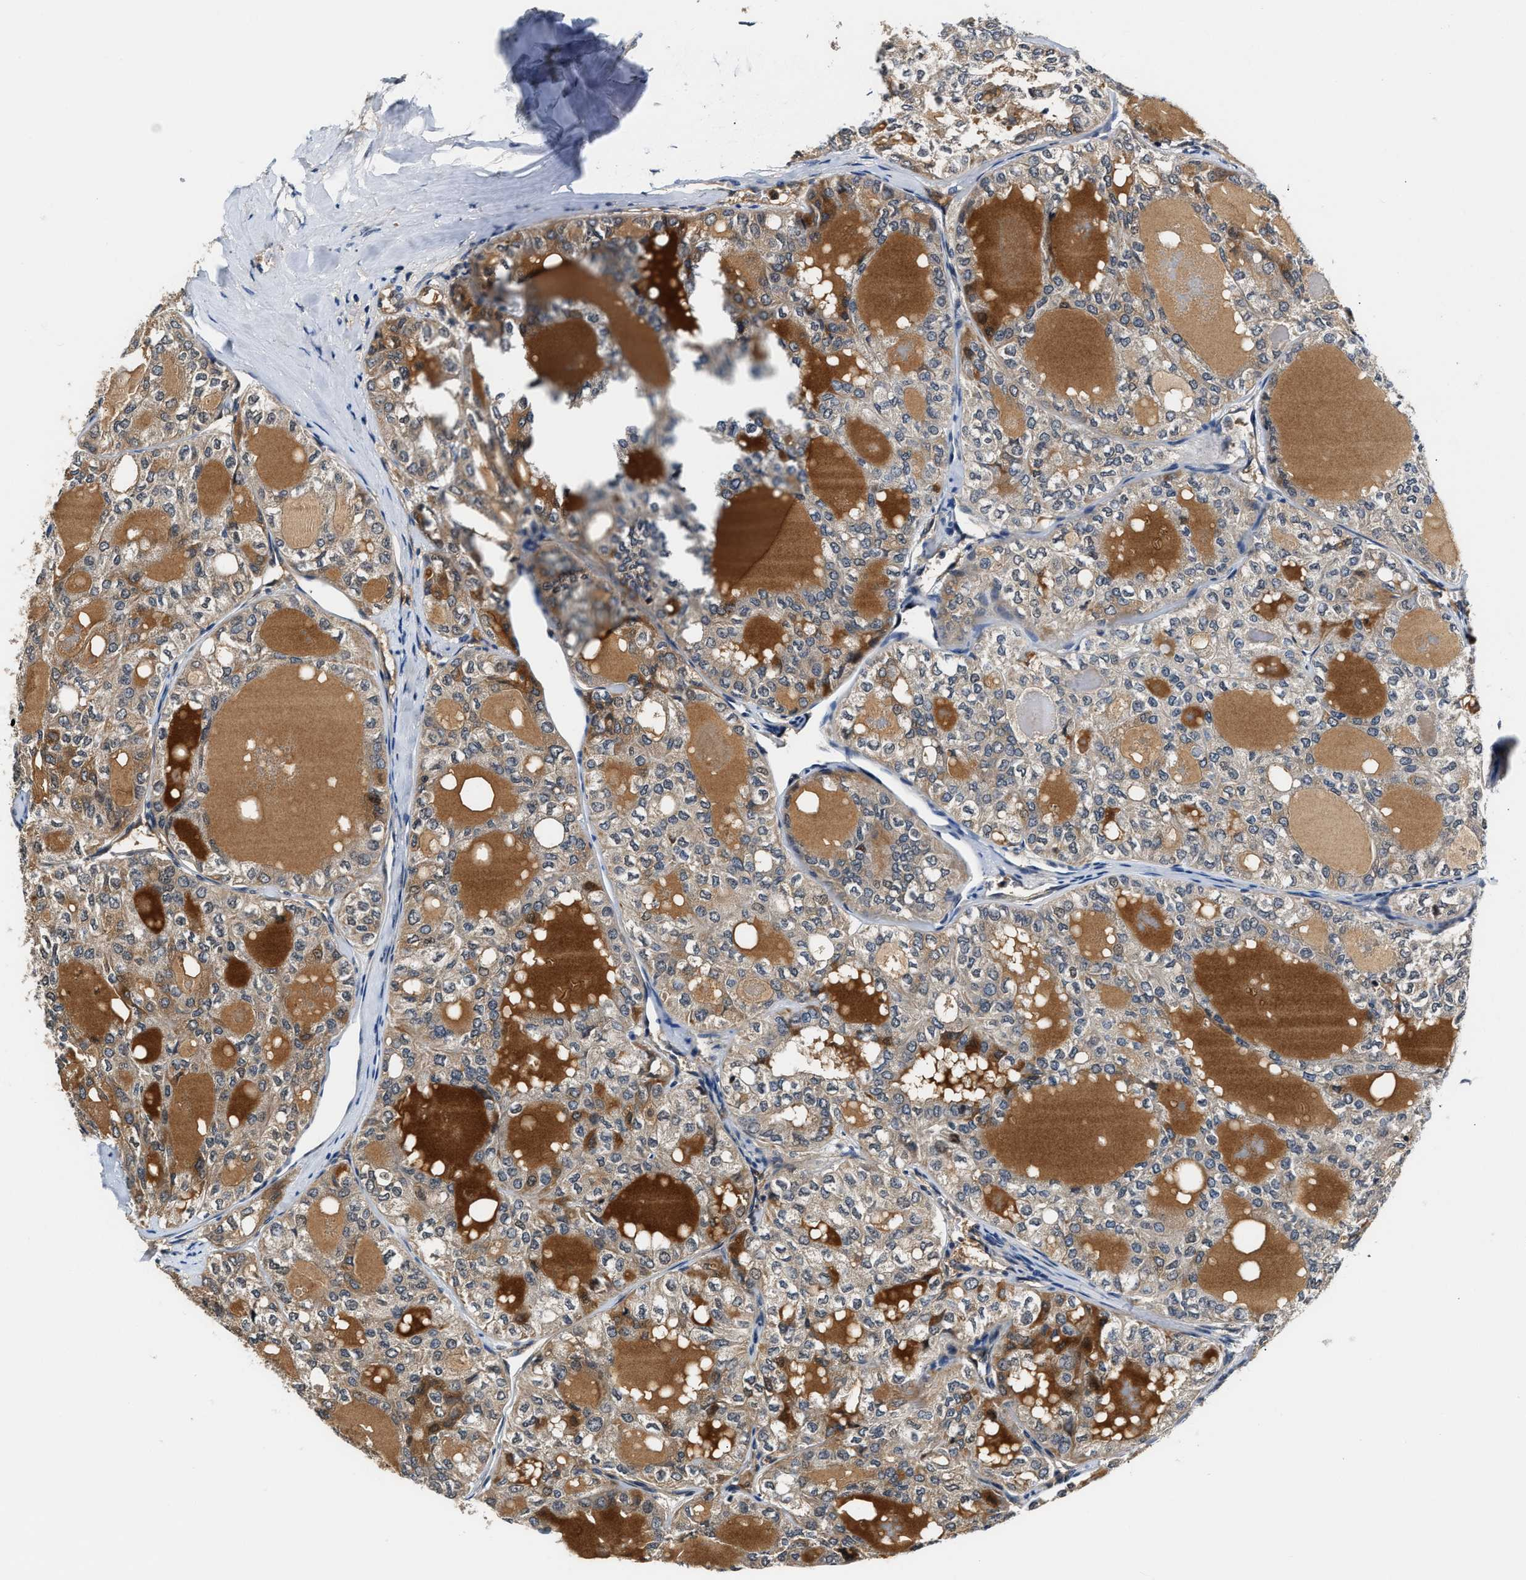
{"staining": {"intensity": "weak", "quantity": "<25%", "location": "cytoplasmic/membranous,nuclear"}, "tissue": "thyroid cancer", "cell_type": "Tumor cells", "image_type": "cancer", "snomed": [{"axis": "morphology", "description": "Follicular adenoma carcinoma, NOS"}, {"axis": "topography", "description": "Thyroid gland"}], "caption": "Immunohistochemistry micrograph of neoplastic tissue: human thyroid follicular adenoma carcinoma stained with DAB (3,3'-diaminobenzidine) displays no significant protein staining in tumor cells.", "gene": "TUT7", "patient": {"sex": "male", "age": 75}}